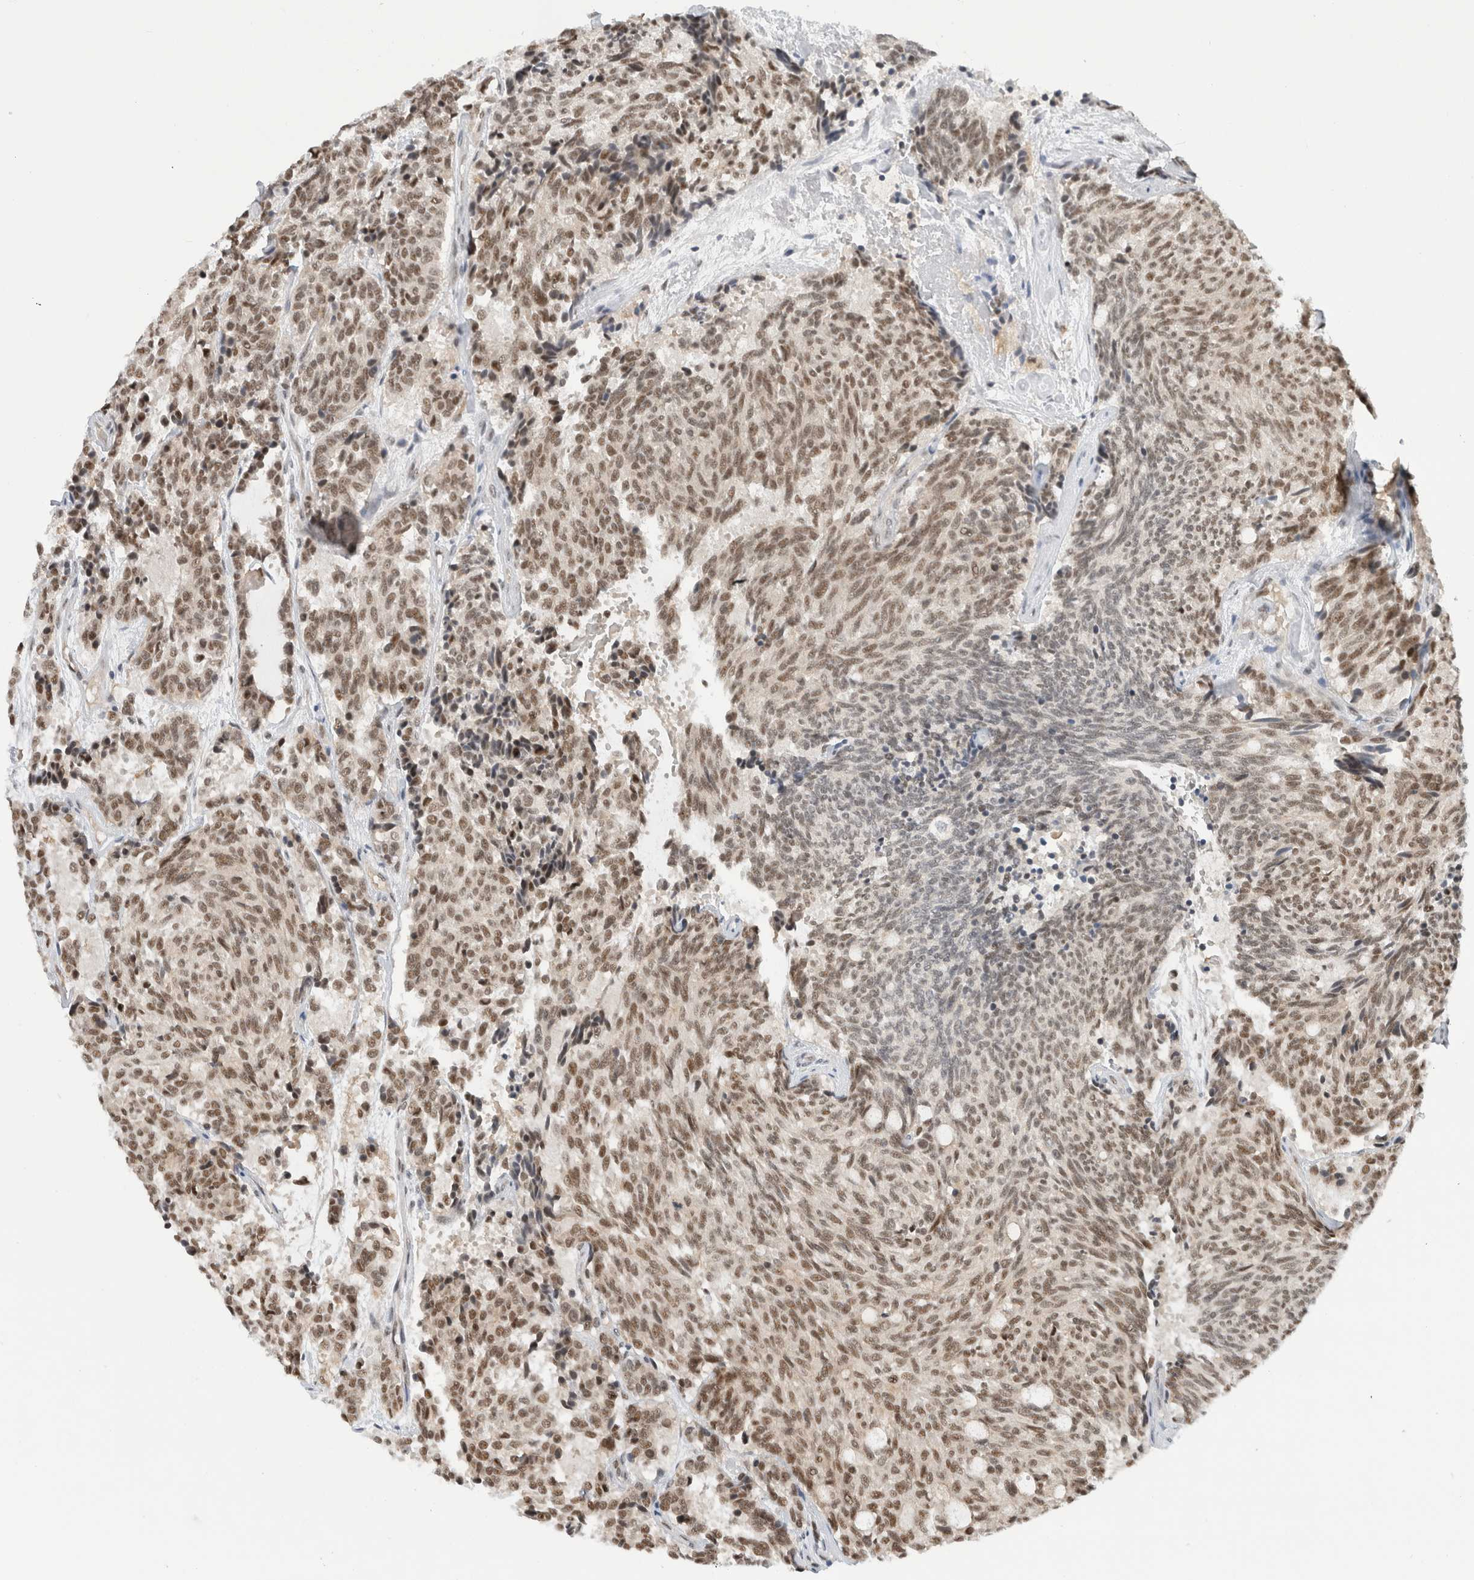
{"staining": {"intensity": "moderate", "quantity": ">75%", "location": "nuclear"}, "tissue": "carcinoid", "cell_type": "Tumor cells", "image_type": "cancer", "snomed": [{"axis": "morphology", "description": "Carcinoid, malignant, NOS"}, {"axis": "topography", "description": "Pancreas"}], "caption": "Human carcinoid stained for a protein (brown) exhibits moderate nuclear positive staining in approximately >75% of tumor cells.", "gene": "NCAPG2", "patient": {"sex": "female", "age": 54}}